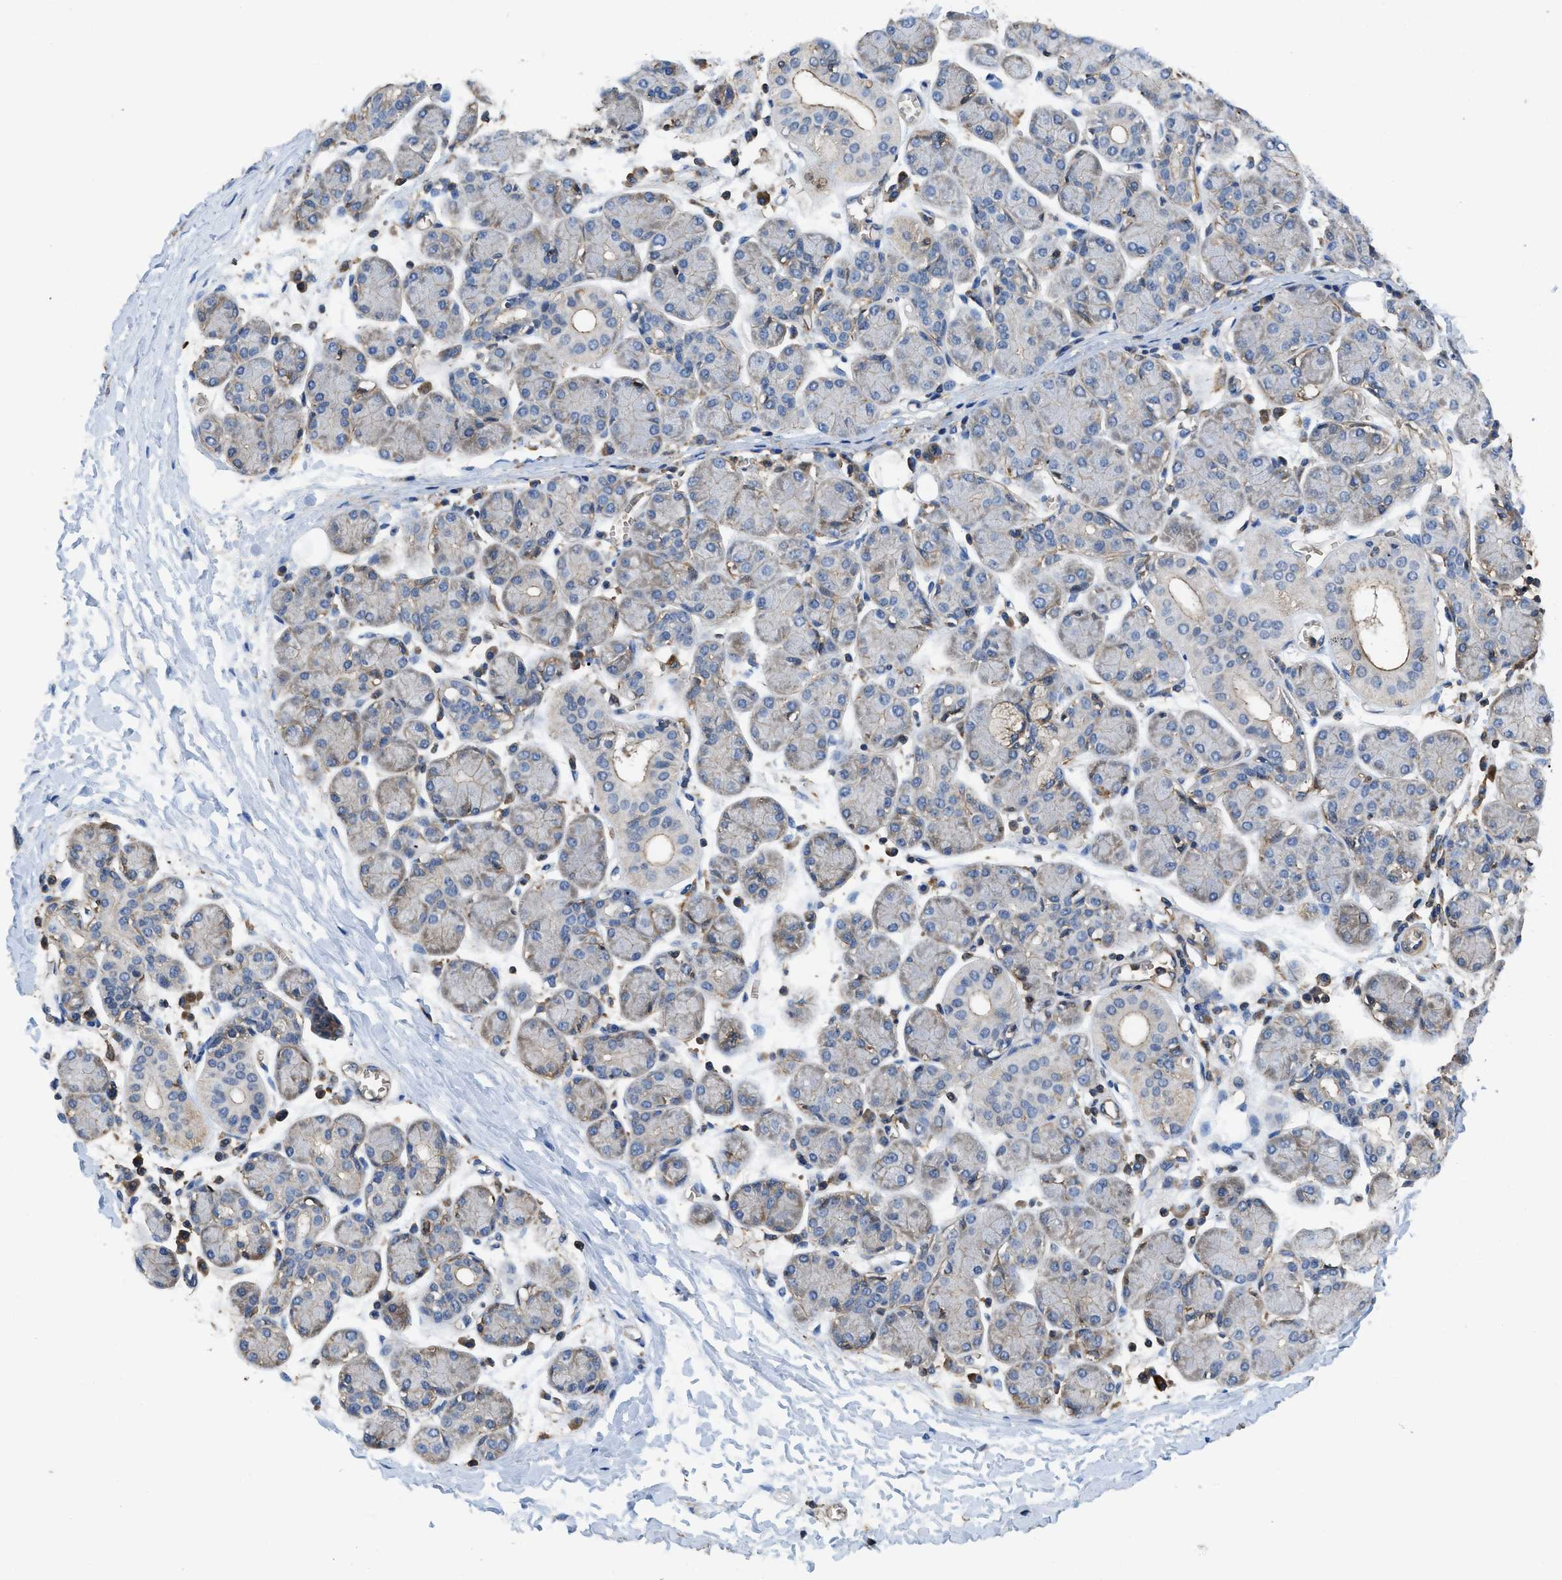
{"staining": {"intensity": "weak", "quantity": "<25%", "location": "cytoplasmic/membranous"}, "tissue": "salivary gland", "cell_type": "Glandular cells", "image_type": "normal", "snomed": [{"axis": "morphology", "description": "Normal tissue, NOS"}, {"axis": "morphology", "description": "Inflammation, NOS"}, {"axis": "topography", "description": "Lymph node"}, {"axis": "topography", "description": "Salivary gland"}], "caption": "Immunohistochemistry (IHC) photomicrograph of unremarkable salivary gland: salivary gland stained with DAB exhibits no significant protein staining in glandular cells.", "gene": "LINGO2", "patient": {"sex": "male", "age": 3}}